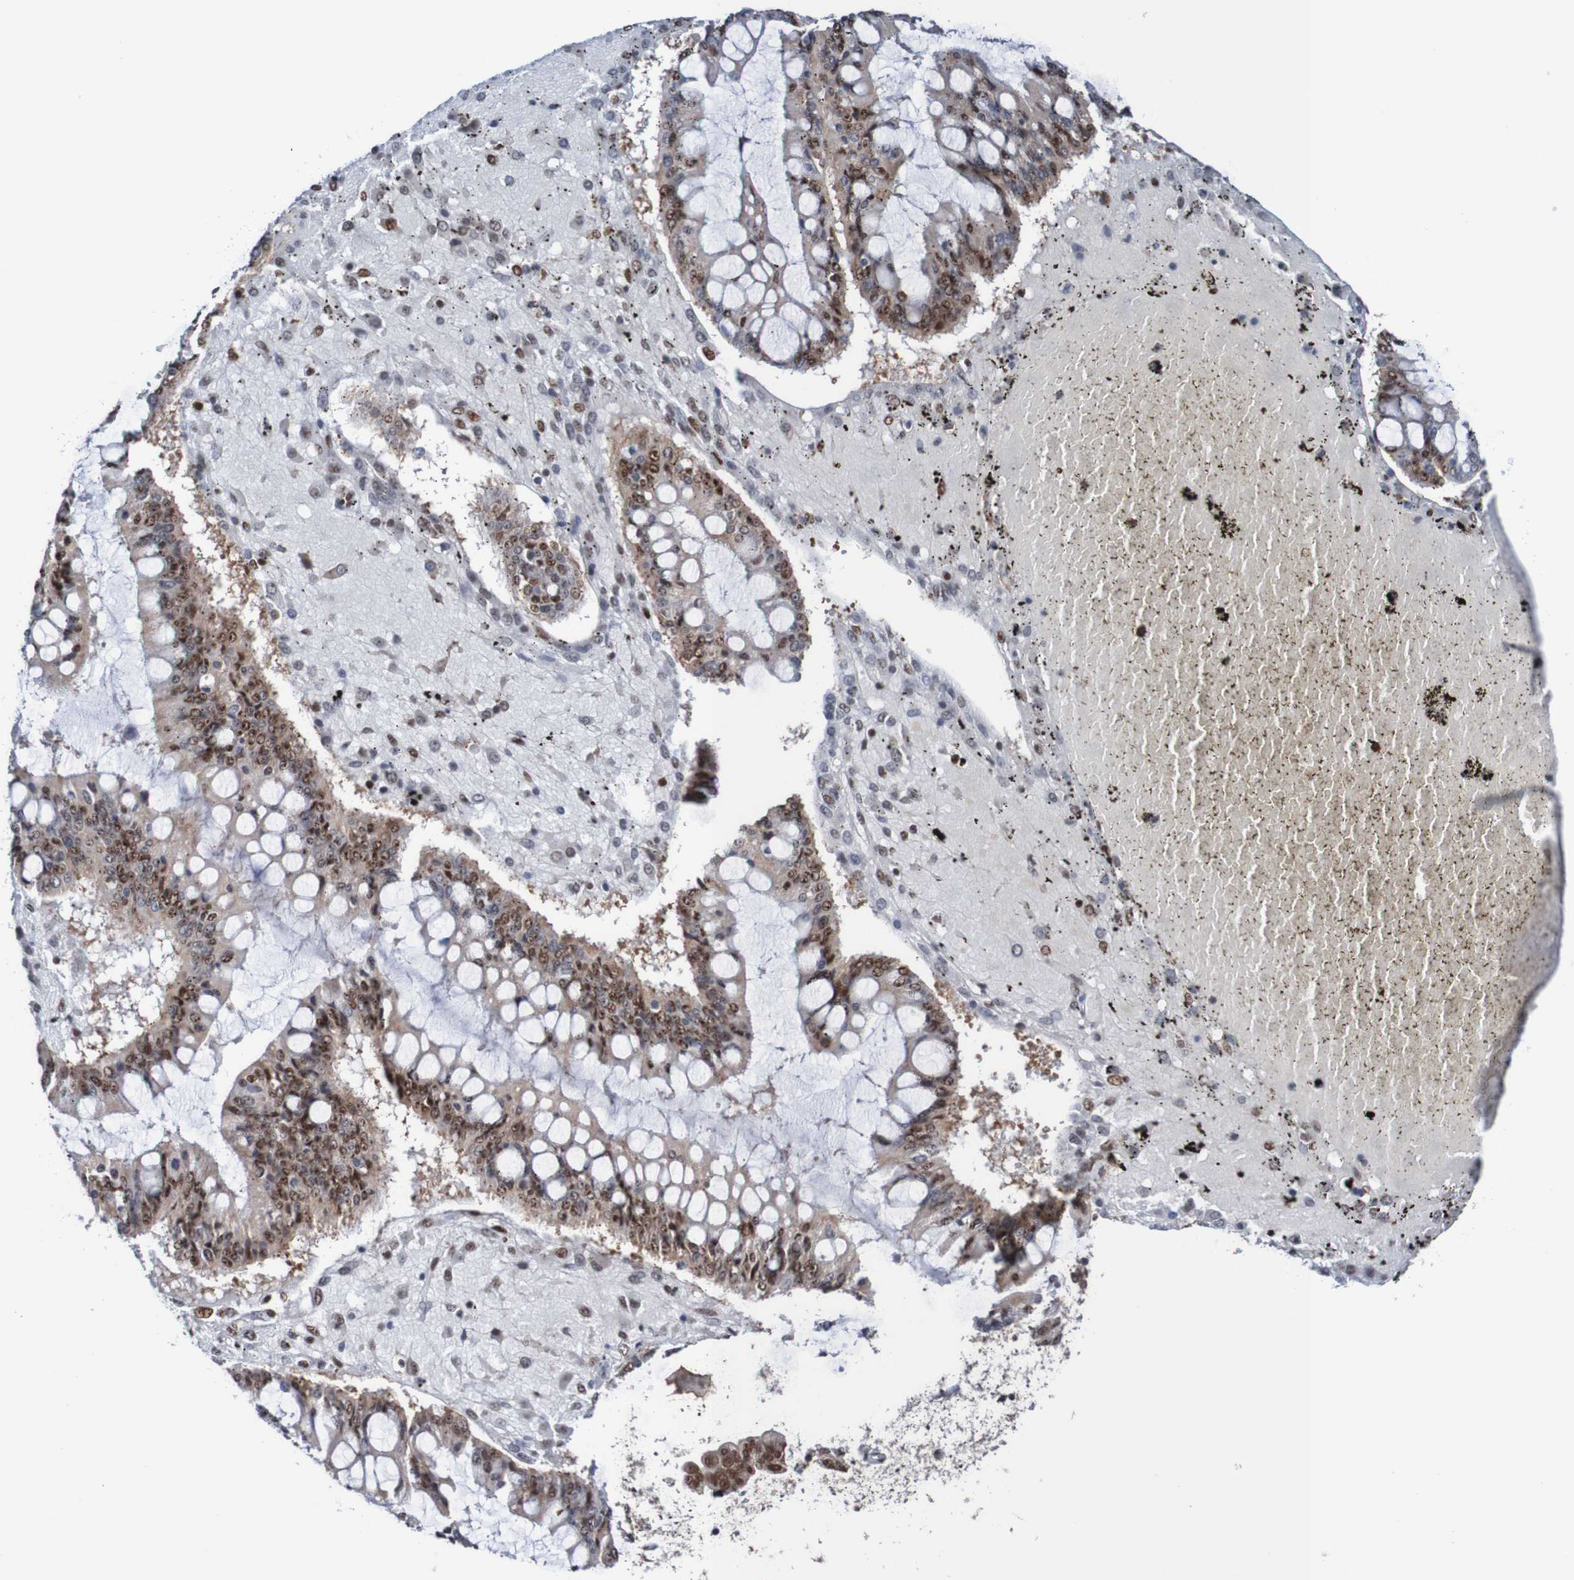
{"staining": {"intensity": "moderate", "quantity": ">75%", "location": "cytoplasmic/membranous,nuclear"}, "tissue": "ovarian cancer", "cell_type": "Tumor cells", "image_type": "cancer", "snomed": [{"axis": "morphology", "description": "Cystadenocarcinoma, mucinous, NOS"}, {"axis": "topography", "description": "Ovary"}], "caption": "This image displays ovarian cancer stained with immunohistochemistry to label a protein in brown. The cytoplasmic/membranous and nuclear of tumor cells show moderate positivity for the protein. Nuclei are counter-stained blue.", "gene": "CDC5L", "patient": {"sex": "female", "age": 73}}